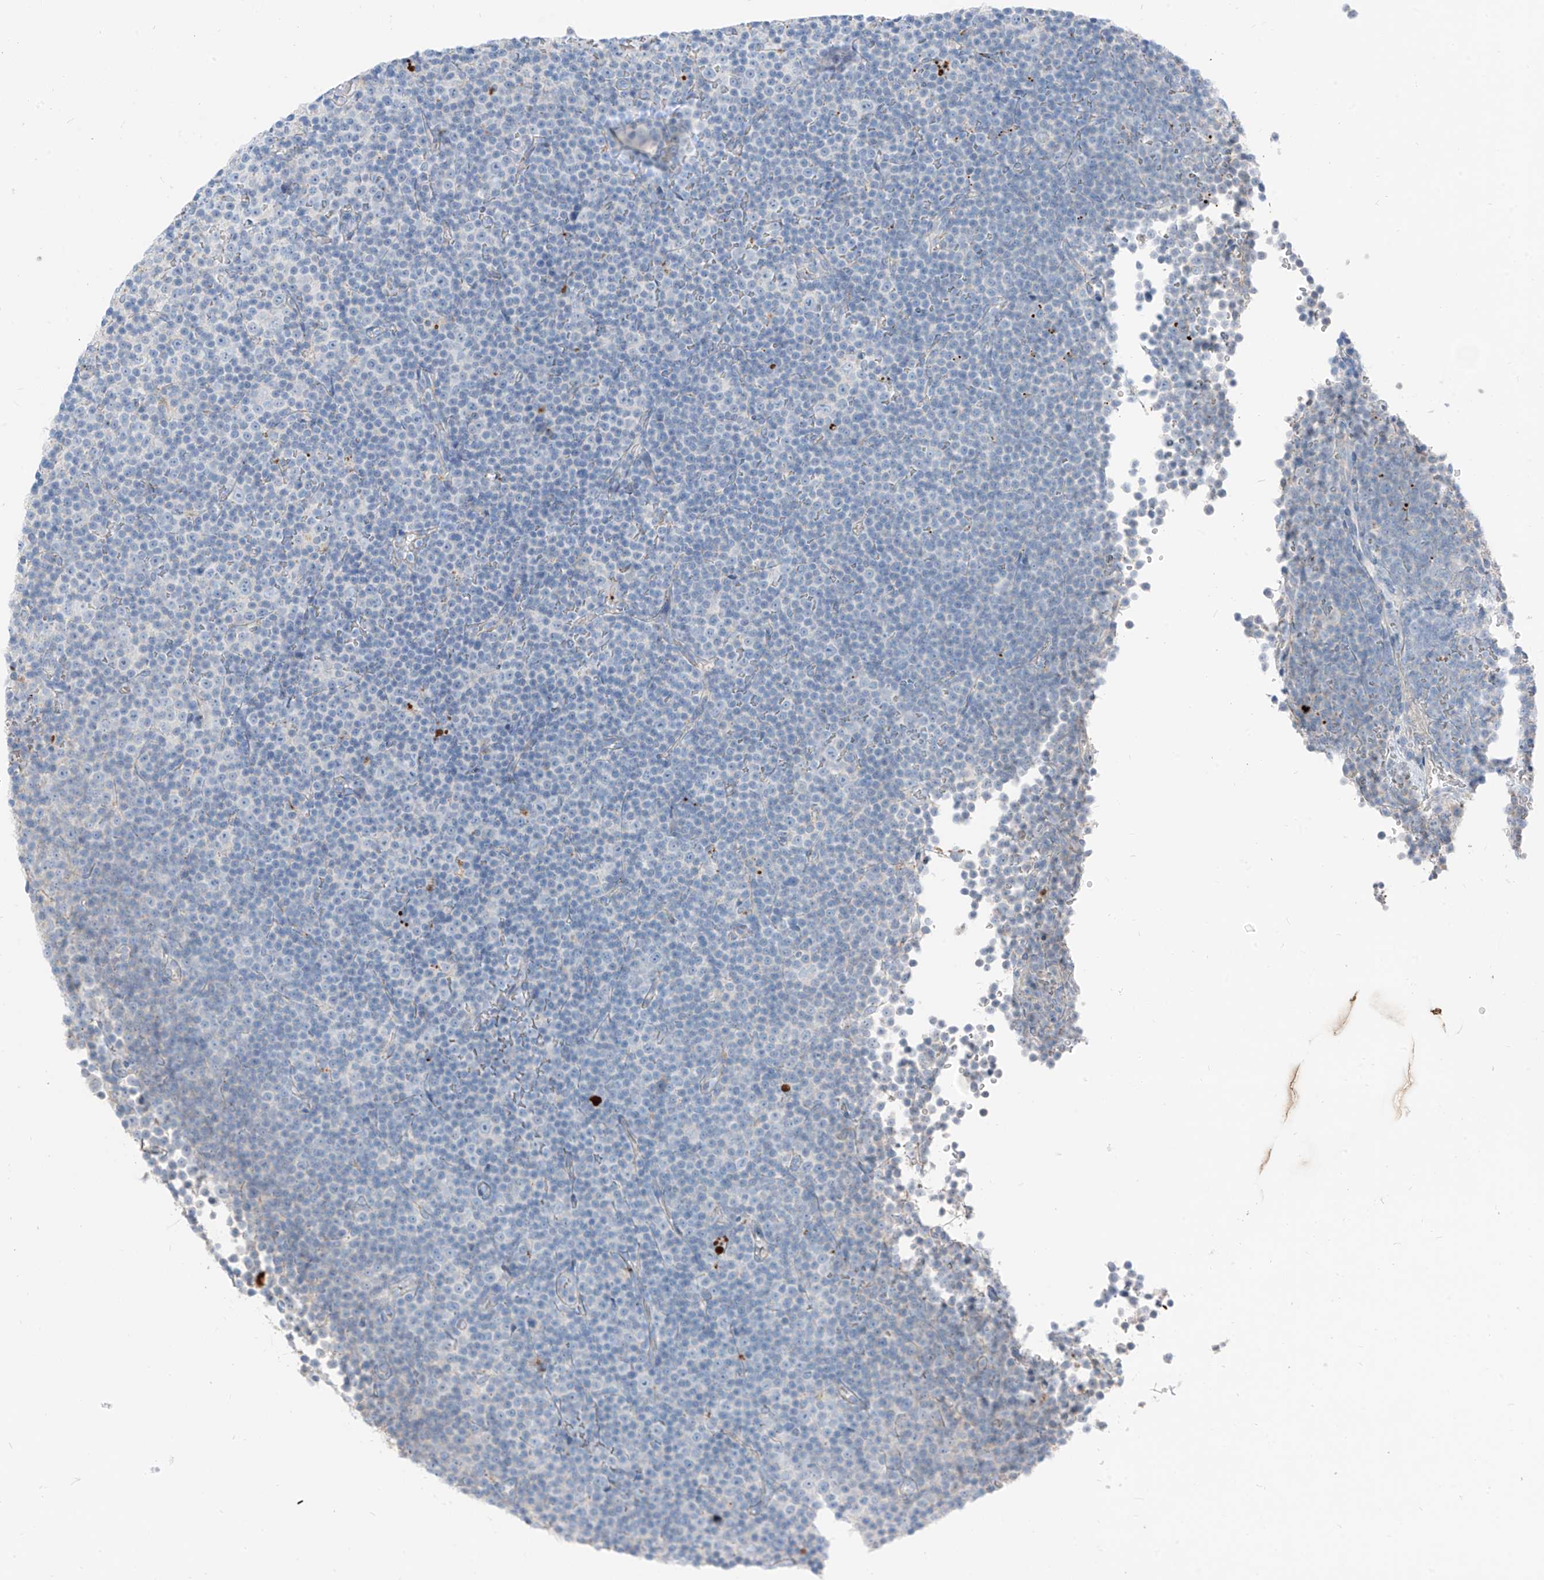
{"staining": {"intensity": "negative", "quantity": "none", "location": "none"}, "tissue": "lymphoma", "cell_type": "Tumor cells", "image_type": "cancer", "snomed": [{"axis": "morphology", "description": "Malignant lymphoma, non-Hodgkin's type, Low grade"}, {"axis": "topography", "description": "Lymph node"}], "caption": "This is a photomicrograph of immunohistochemistry (IHC) staining of malignant lymphoma, non-Hodgkin's type (low-grade), which shows no positivity in tumor cells.", "gene": "GPR137C", "patient": {"sex": "female", "age": 67}}